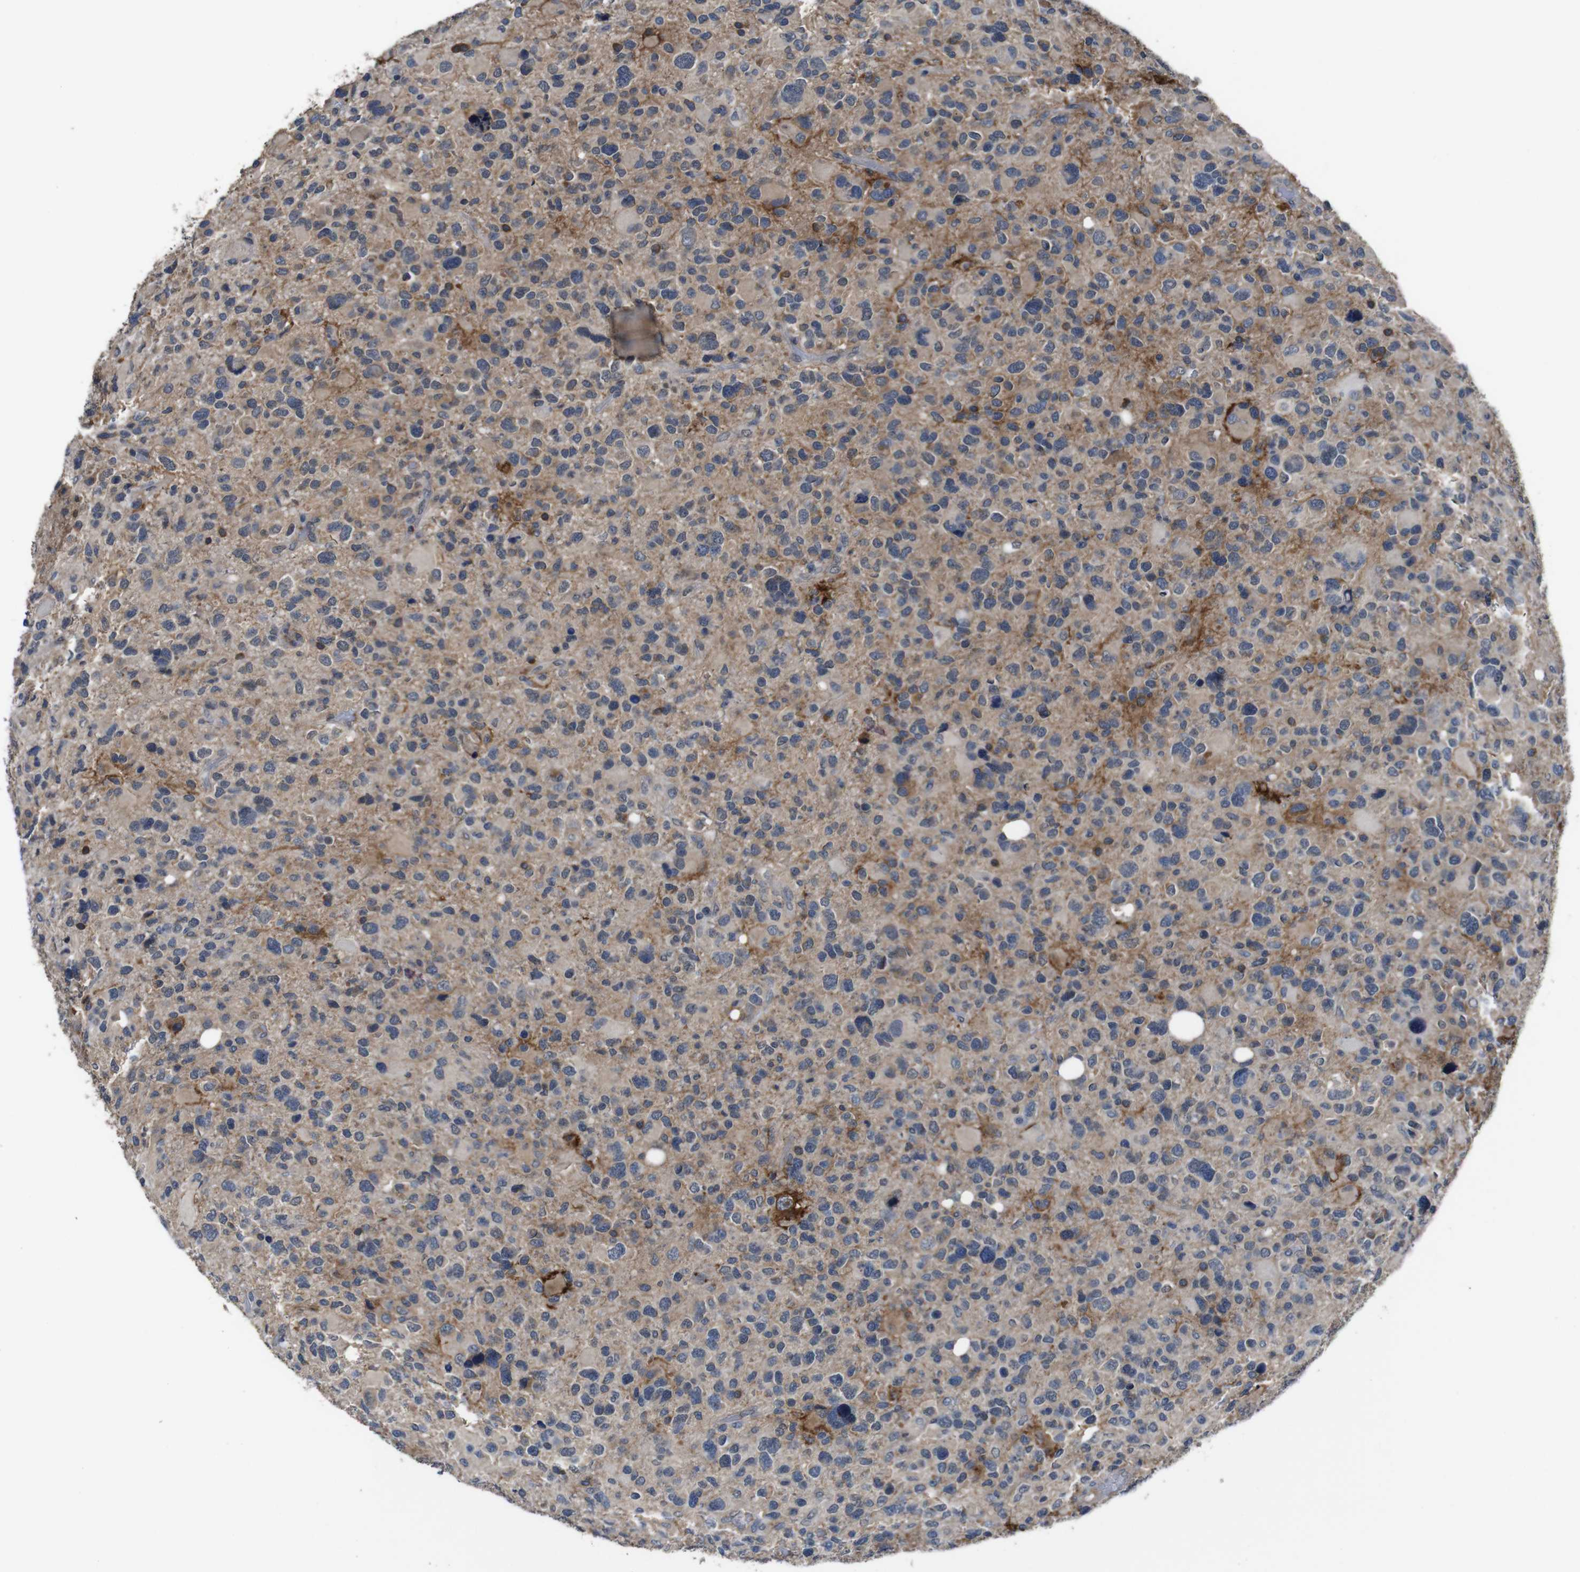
{"staining": {"intensity": "weak", "quantity": "25%-75%", "location": "cytoplasmic/membranous"}, "tissue": "glioma", "cell_type": "Tumor cells", "image_type": "cancer", "snomed": [{"axis": "morphology", "description": "Glioma, malignant, High grade"}, {"axis": "topography", "description": "Brain"}], "caption": "DAB (3,3'-diaminobenzidine) immunohistochemical staining of glioma shows weak cytoplasmic/membranous protein expression in about 25%-75% of tumor cells.", "gene": "GLIPR1", "patient": {"sex": "male", "age": 48}}